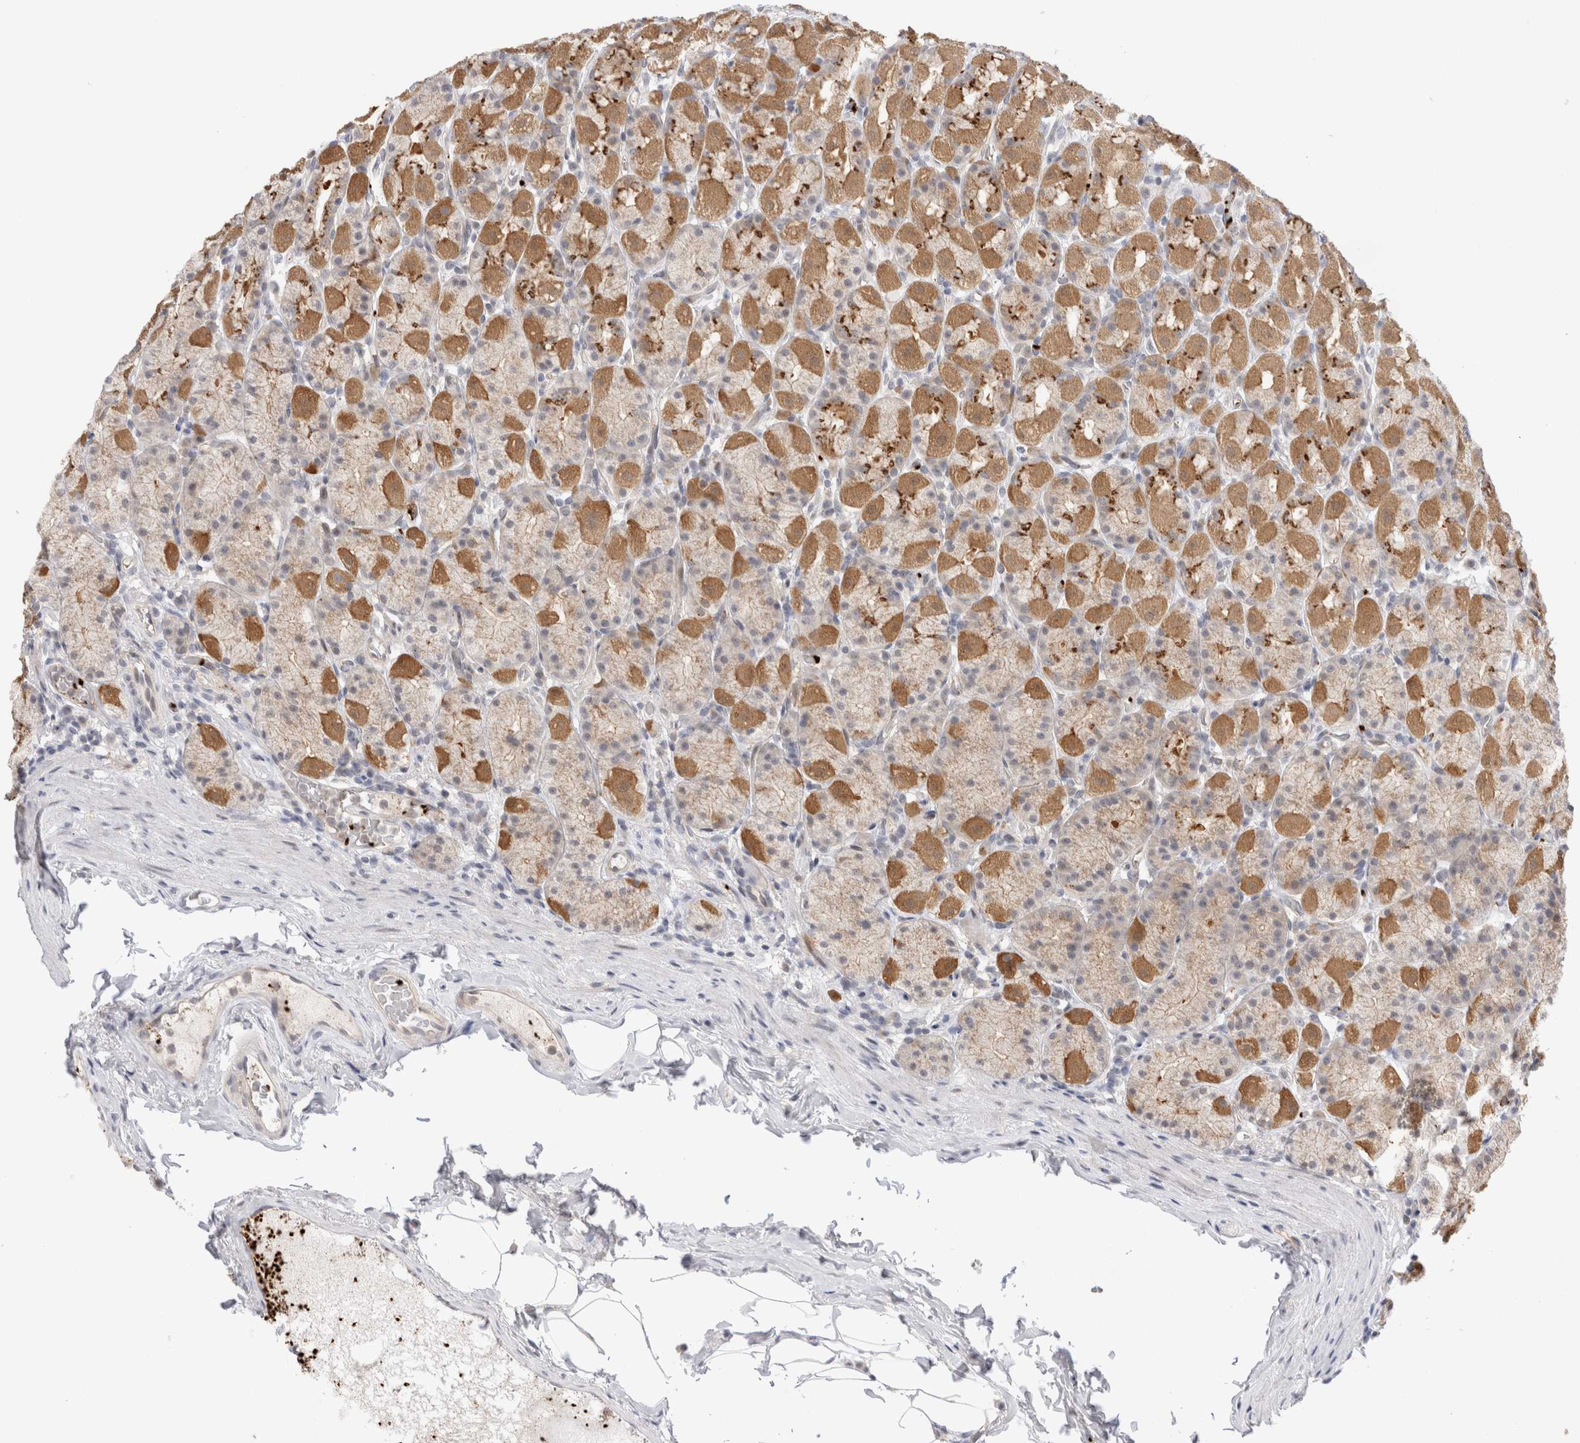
{"staining": {"intensity": "strong", "quantity": ">75%", "location": "cytoplasmic/membranous"}, "tissue": "stomach", "cell_type": "Glandular cells", "image_type": "normal", "snomed": [{"axis": "morphology", "description": "Normal tissue, NOS"}, {"axis": "topography", "description": "Stomach, upper"}], "caption": "Immunohistochemical staining of unremarkable stomach demonstrates >75% levels of strong cytoplasmic/membranous protein expression in approximately >75% of glandular cells. The staining was performed using DAB (3,3'-diaminobenzidine), with brown indicating positive protein expression. Nuclei are stained blue with hematoxylin.", "gene": "VPS28", "patient": {"sex": "male", "age": 68}}